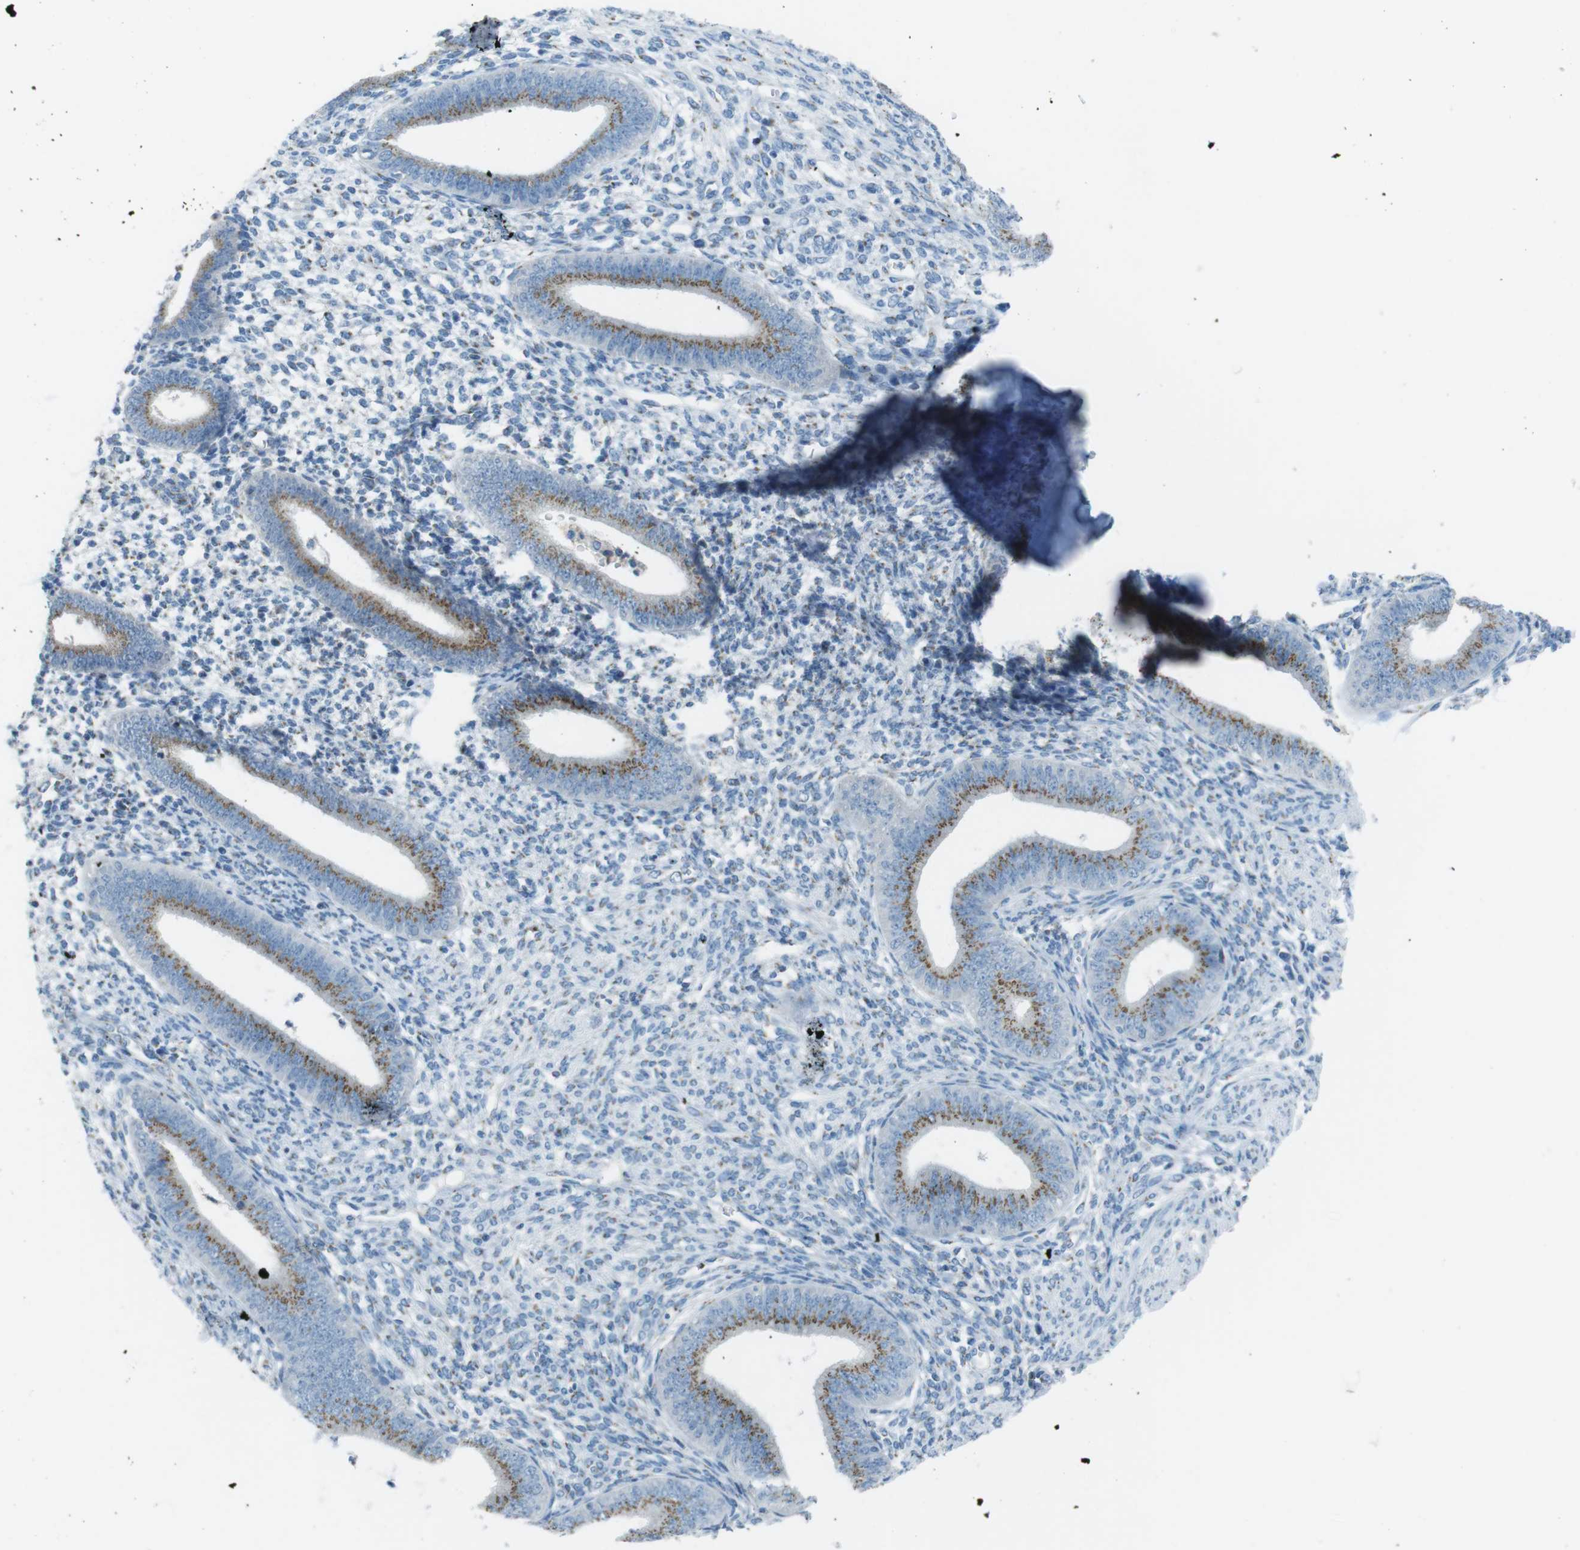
{"staining": {"intensity": "weak", "quantity": "<25%", "location": "cytoplasmic/membranous"}, "tissue": "endometrium", "cell_type": "Cells in endometrial stroma", "image_type": "normal", "snomed": [{"axis": "morphology", "description": "Normal tissue, NOS"}, {"axis": "topography", "description": "Endometrium"}], "caption": "A high-resolution micrograph shows IHC staining of benign endometrium, which displays no significant expression in cells in endometrial stroma. The staining was performed using DAB to visualize the protein expression in brown, while the nuclei were stained in blue with hematoxylin (Magnification: 20x).", "gene": "TXNDC15", "patient": {"sex": "female", "age": 35}}